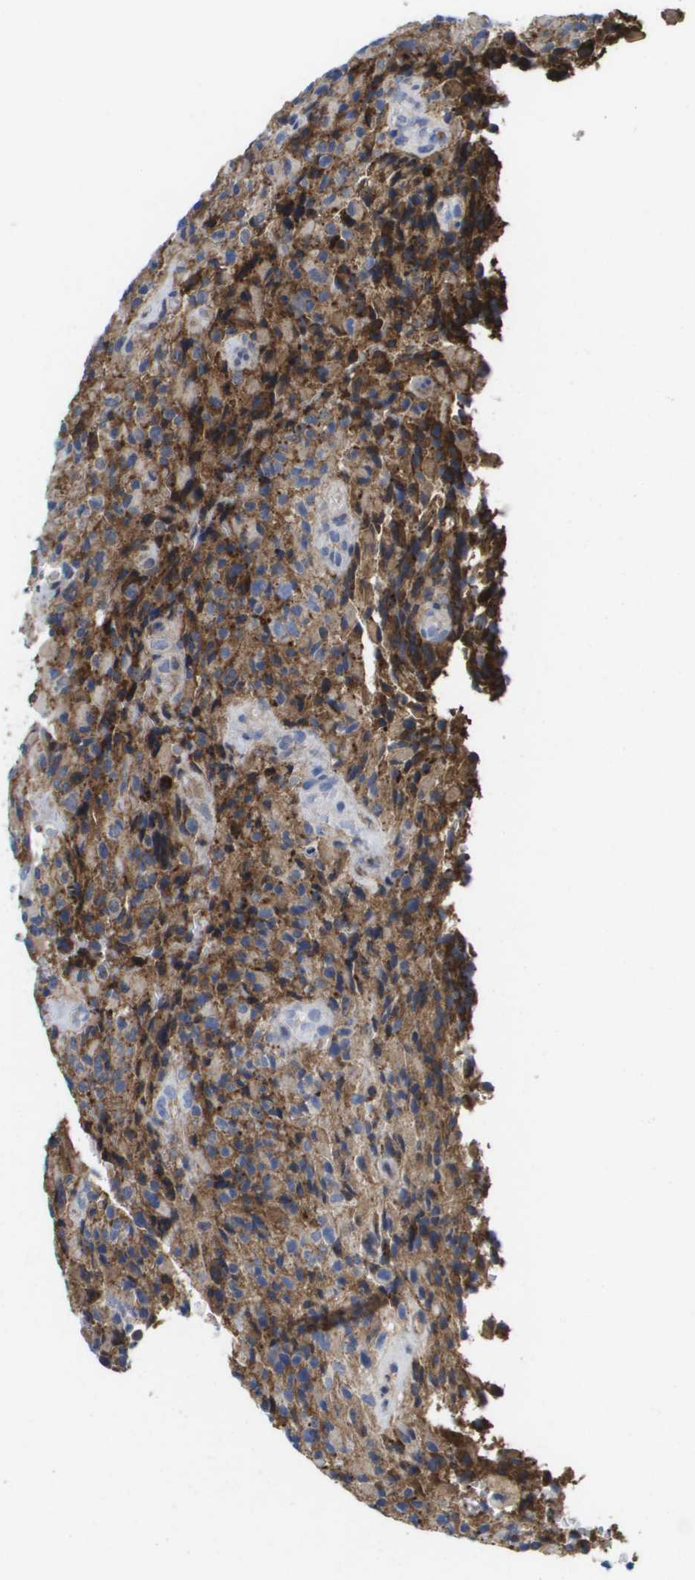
{"staining": {"intensity": "moderate", "quantity": "25%-75%", "location": "cytoplasmic/membranous"}, "tissue": "glioma", "cell_type": "Tumor cells", "image_type": "cancer", "snomed": [{"axis": "morphology", "description": "Glioma, malignant, High grade"}, {"axis": "topography", "description": "Brain"}], "caption": "Glioma was stained to show a protein in brown. There is medium levels of moderate cytoplasmic/membranous staining in about 25%-75% of tumor cells. Using DAB (brown) and hematoxylin (blue) stains, captured at high magnification using brightfield microscopy.", "gene": "SERPINC1", "patient": {"sex": "male", "age": 71}}